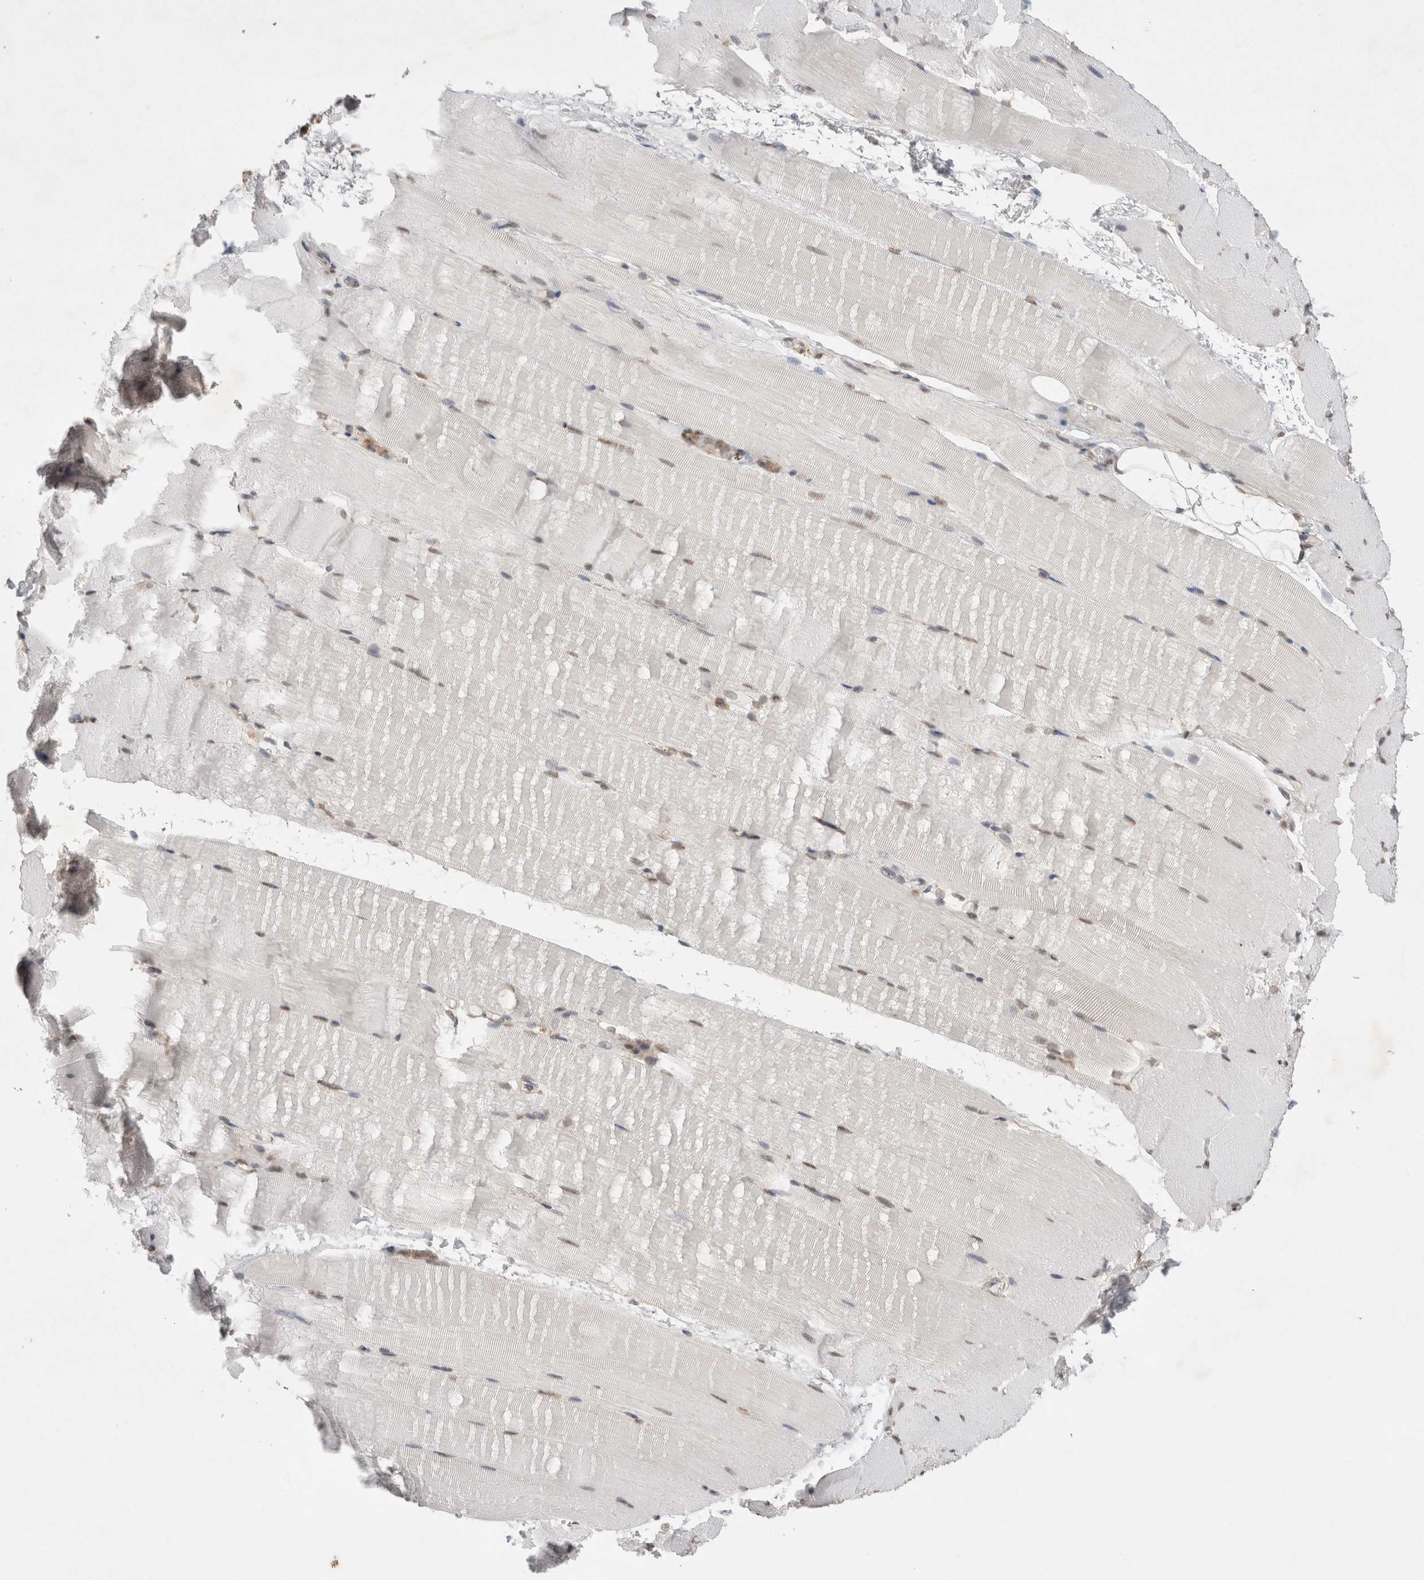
{"staining": {"intensity": "negative", "quantity": "none", "location": "none"}, "tissue": "skeletal muscle", "cell_type": "Myocytes", "image_type": "normal", "snomed": [{"axis": "morphology", "description": "Normal tissue, NOS"}, {"axis": "topography", "description": "Skeletal muscle"}, {"axis": "topography", "description": "Parathyroid gland"}], "caption": "Immunohistochemistry (IHC) histopathology image of unremarkable human skeletal muscle stained for a protein (brown), which displays no staining in myocytes.", "gene": "WIPF2", "patient": {"sex": "female", "age": 37}}